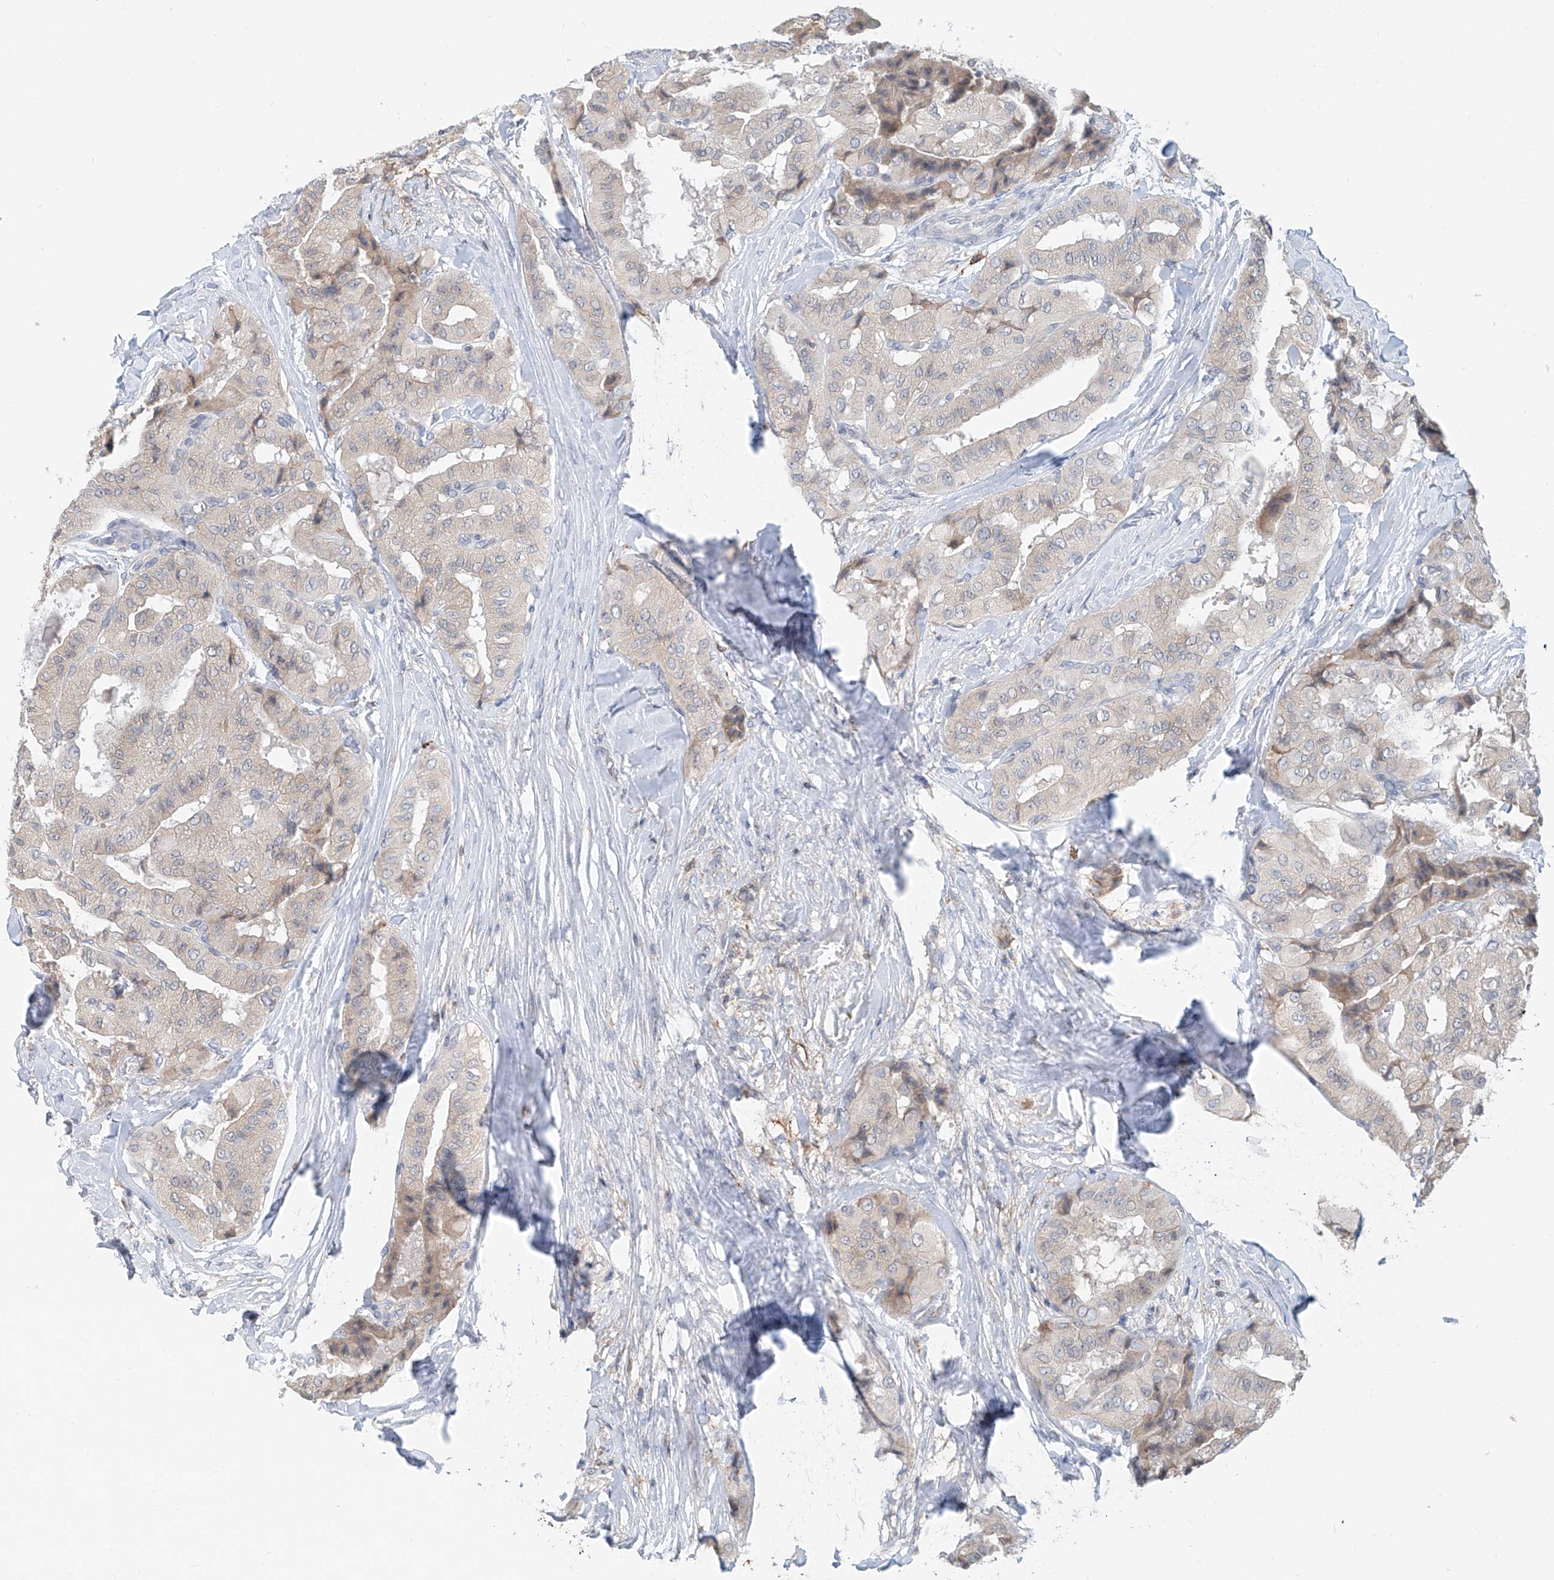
{"staining": {"intensity": "weak", "quantity": "<25%", "location": "cytoplasmic/membranous"}, "tissue": "thyroid cancer", "cell_type": "Tumor cells", "image_type": "cancer", "snomed": [{"axis": "morphology", "description": "Papillary adenocarcinoma, NOS"}, {"axis": "topography", "description": "Thyroid gland"}], "caption": "DAB immunohistochemical staining of human thyroid cancer shows no significant staining in tumor cells. (DAB (3,3'-diaminobenzidine) immunohistochemistry (IHC), high magnification).", "gene": "KCNK10", "patient": {"sex": "female", "age": 59}}